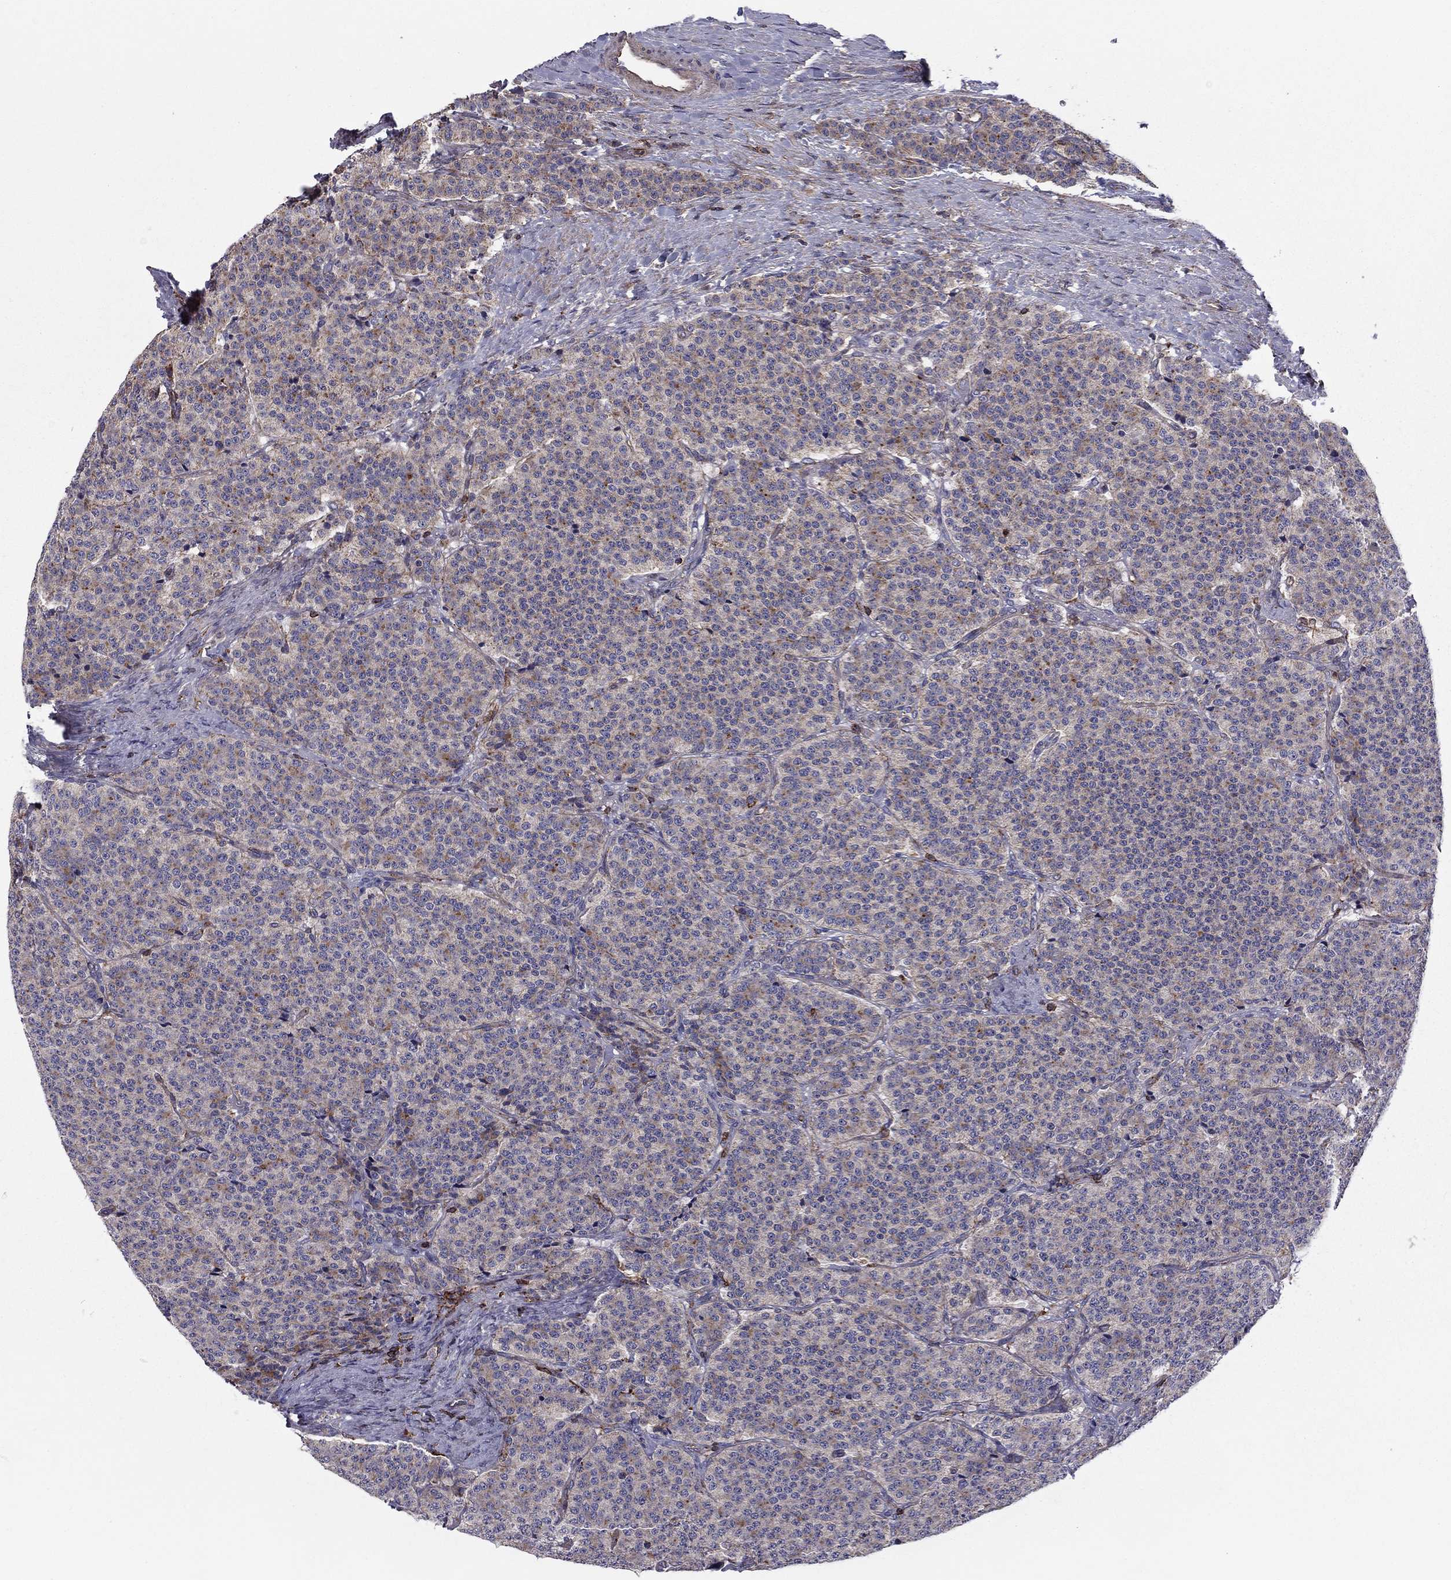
{"staining": {"intensity": "weak", "quantity": "25%-75%", "location": "cytoplasmic/membranous"}, "tissue": "carcinoid", "cell_type": "Tumor cells", "image_type": "cancer", "snomed": [{"axis": "morphology", "description": "Carcinoid, malignant, NOS"}, {"axis": "topography", "description": "Small intestine"}], "caption": "Immunohistochemistry (IHC) micrograph of neoplastic tissue: malignant carcinoid stained using immunohistochemistry (IHC) exhibits low levels of weak protein expression localized specifically in the cytoplasmic/membranous of tumor cells, appearing as a cytoplasmic/membranous brown color.", "gene": "ALG6", "patient": {"sex": "female", "age": 58}}